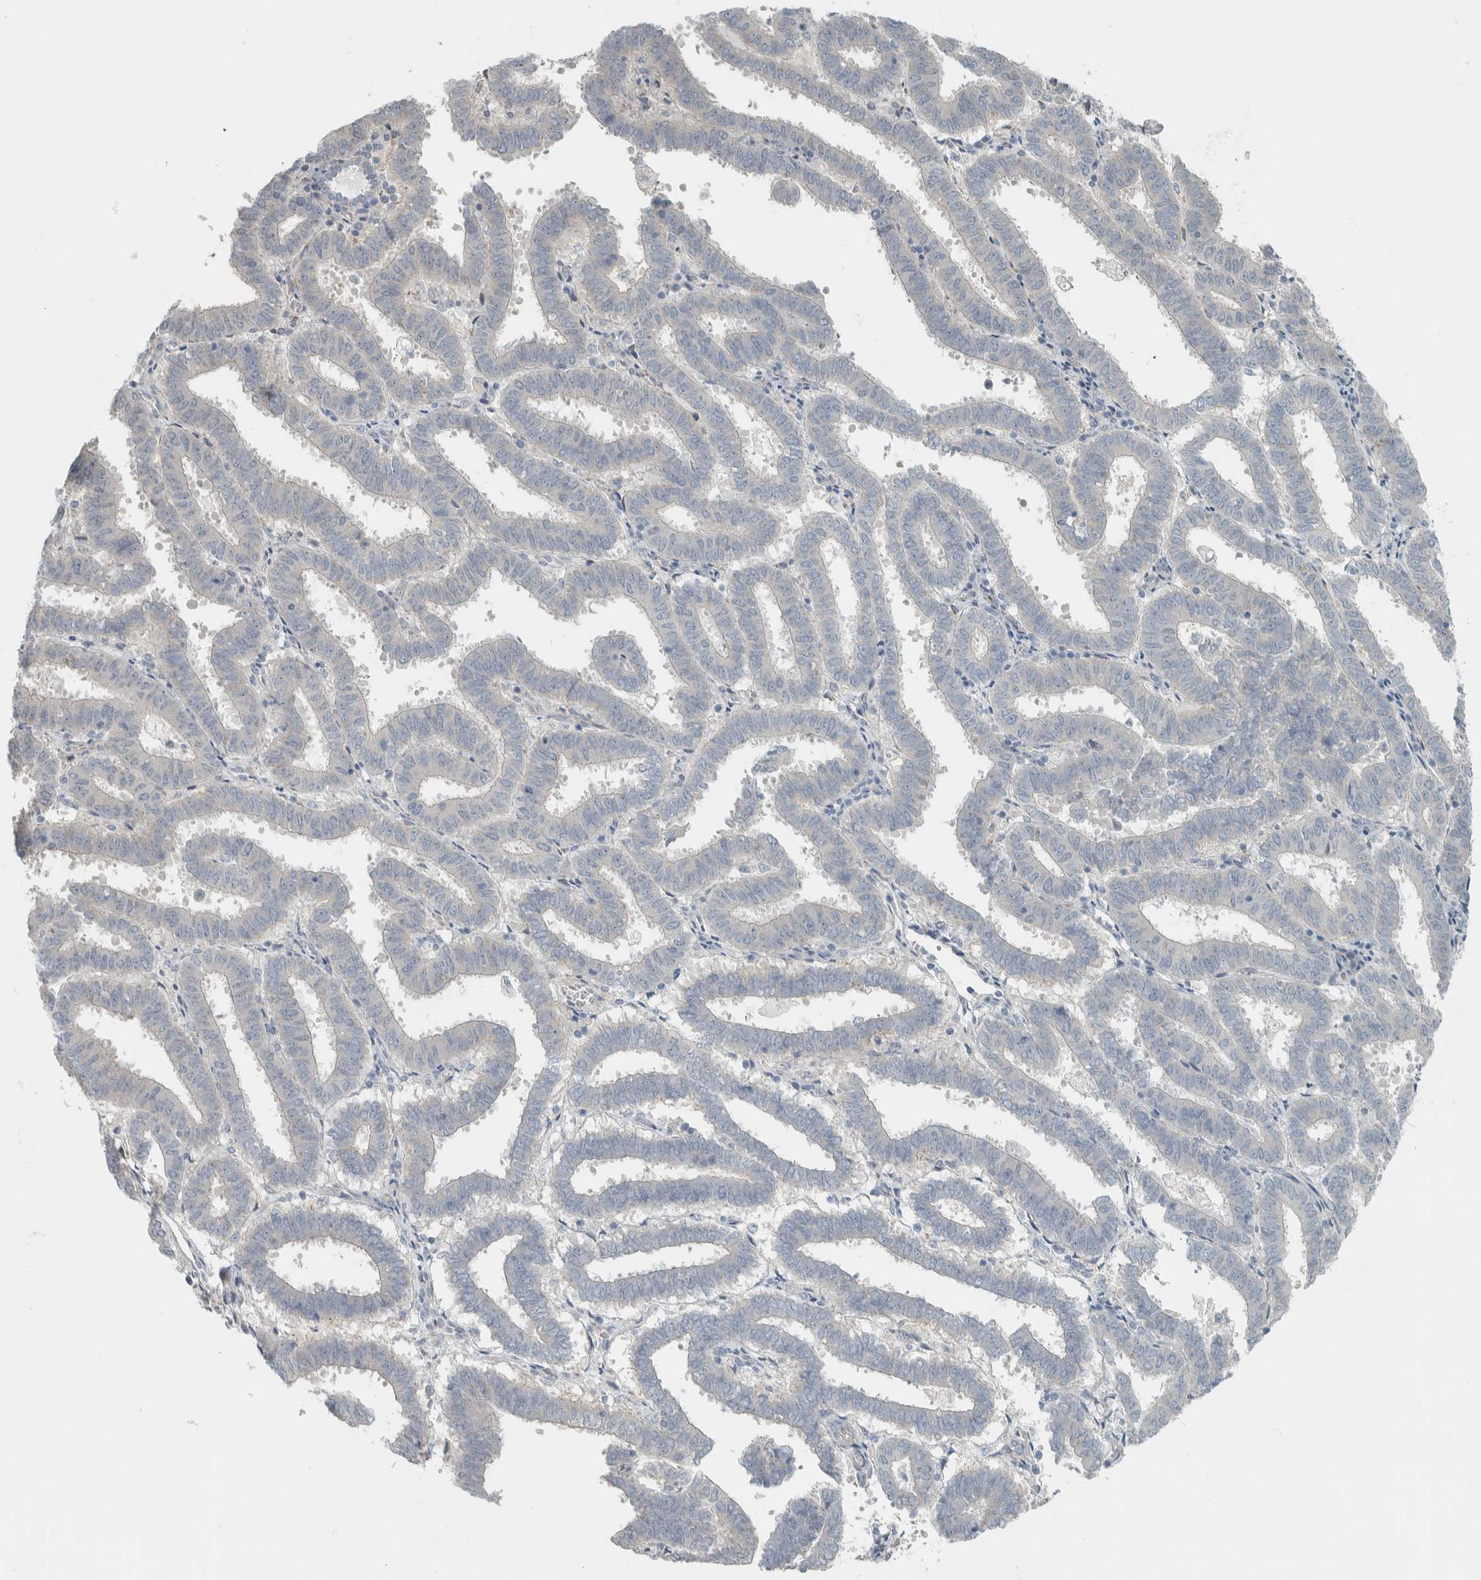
{"staining": {"intensity": "weak", "quantity": "25%-75%", "location": "cytoplasmic/membranous"}, "tissue": "endometrial cancer", "cell_type": "Tumor cells", "image_type": "cancer", "snomed": [{"axis": "morphology", "description": "Adenocarcinoma, NOS"}, {"axis": "topography", "description": "Uterus"}], "caption": "Protein staining of endometrial cancer tissue exhibits weak cytoplasmic/membranous staining in approximately 25%-75% of tumor cells.", "gene": "HGS", "patient": {"sex": "female", "age": 83}}